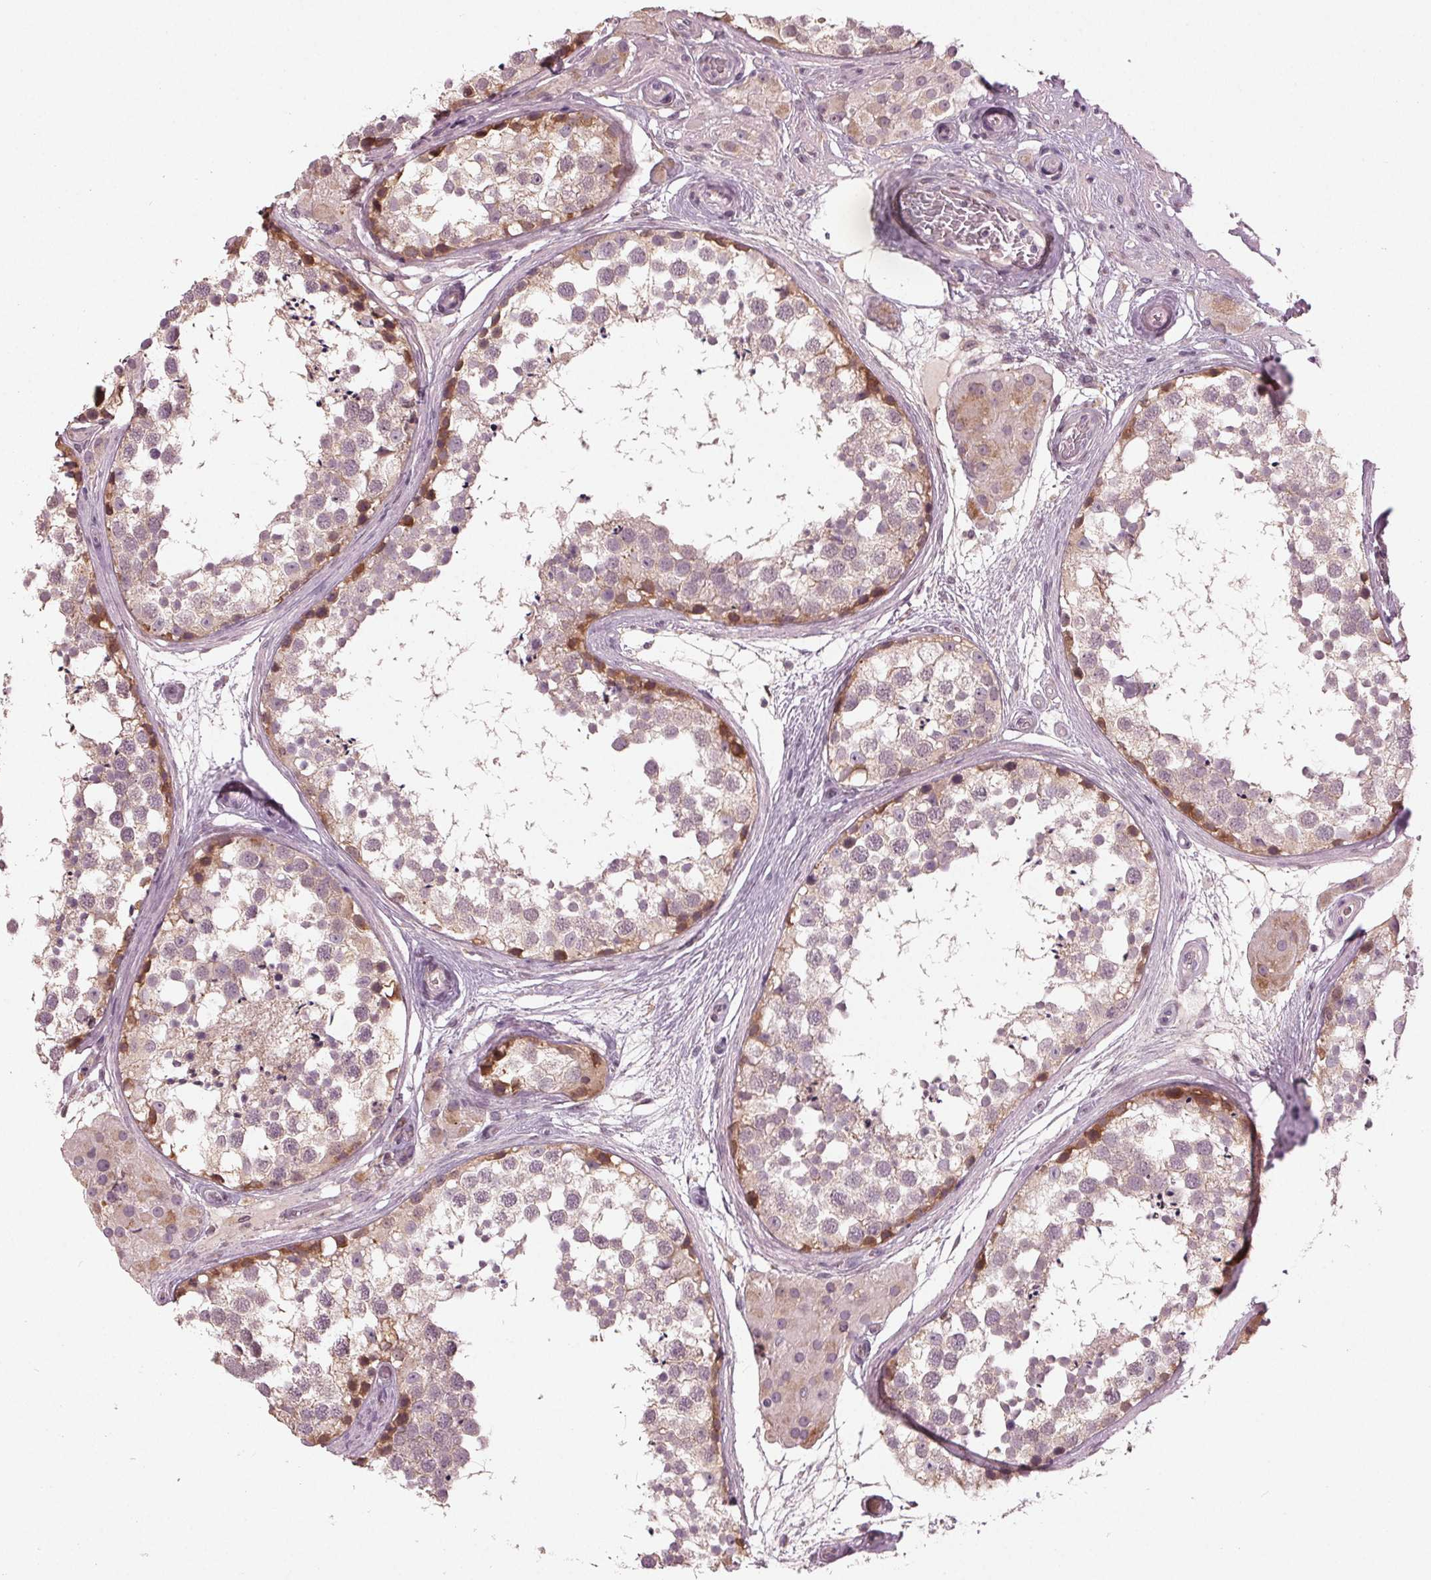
{"staining": {"intensity": "moderate", "quantity": "<25%", "location": "cytoplasmic/membranous"}, "tissue": "testis", "cell_type": "Cells in seminiferous ducts", "image_type": "normal", "snomed": [{"axis": "morphology", "description": "Normal tissue, NOS"}, {"axis": "morphology", "description": "Seminoma, NOS"}, {"axis": "topography", "description": "Testis"}], "caption": "A high-resolution histopathology image shows immunohistochemistry staining of benign testis, which exhibits moderate cytoplasmic/membranous expression in approximately <25% of cells in seminiferous ducts.", "gene": "ZNF605", "patient": {"sex": "male", "age": 65}}